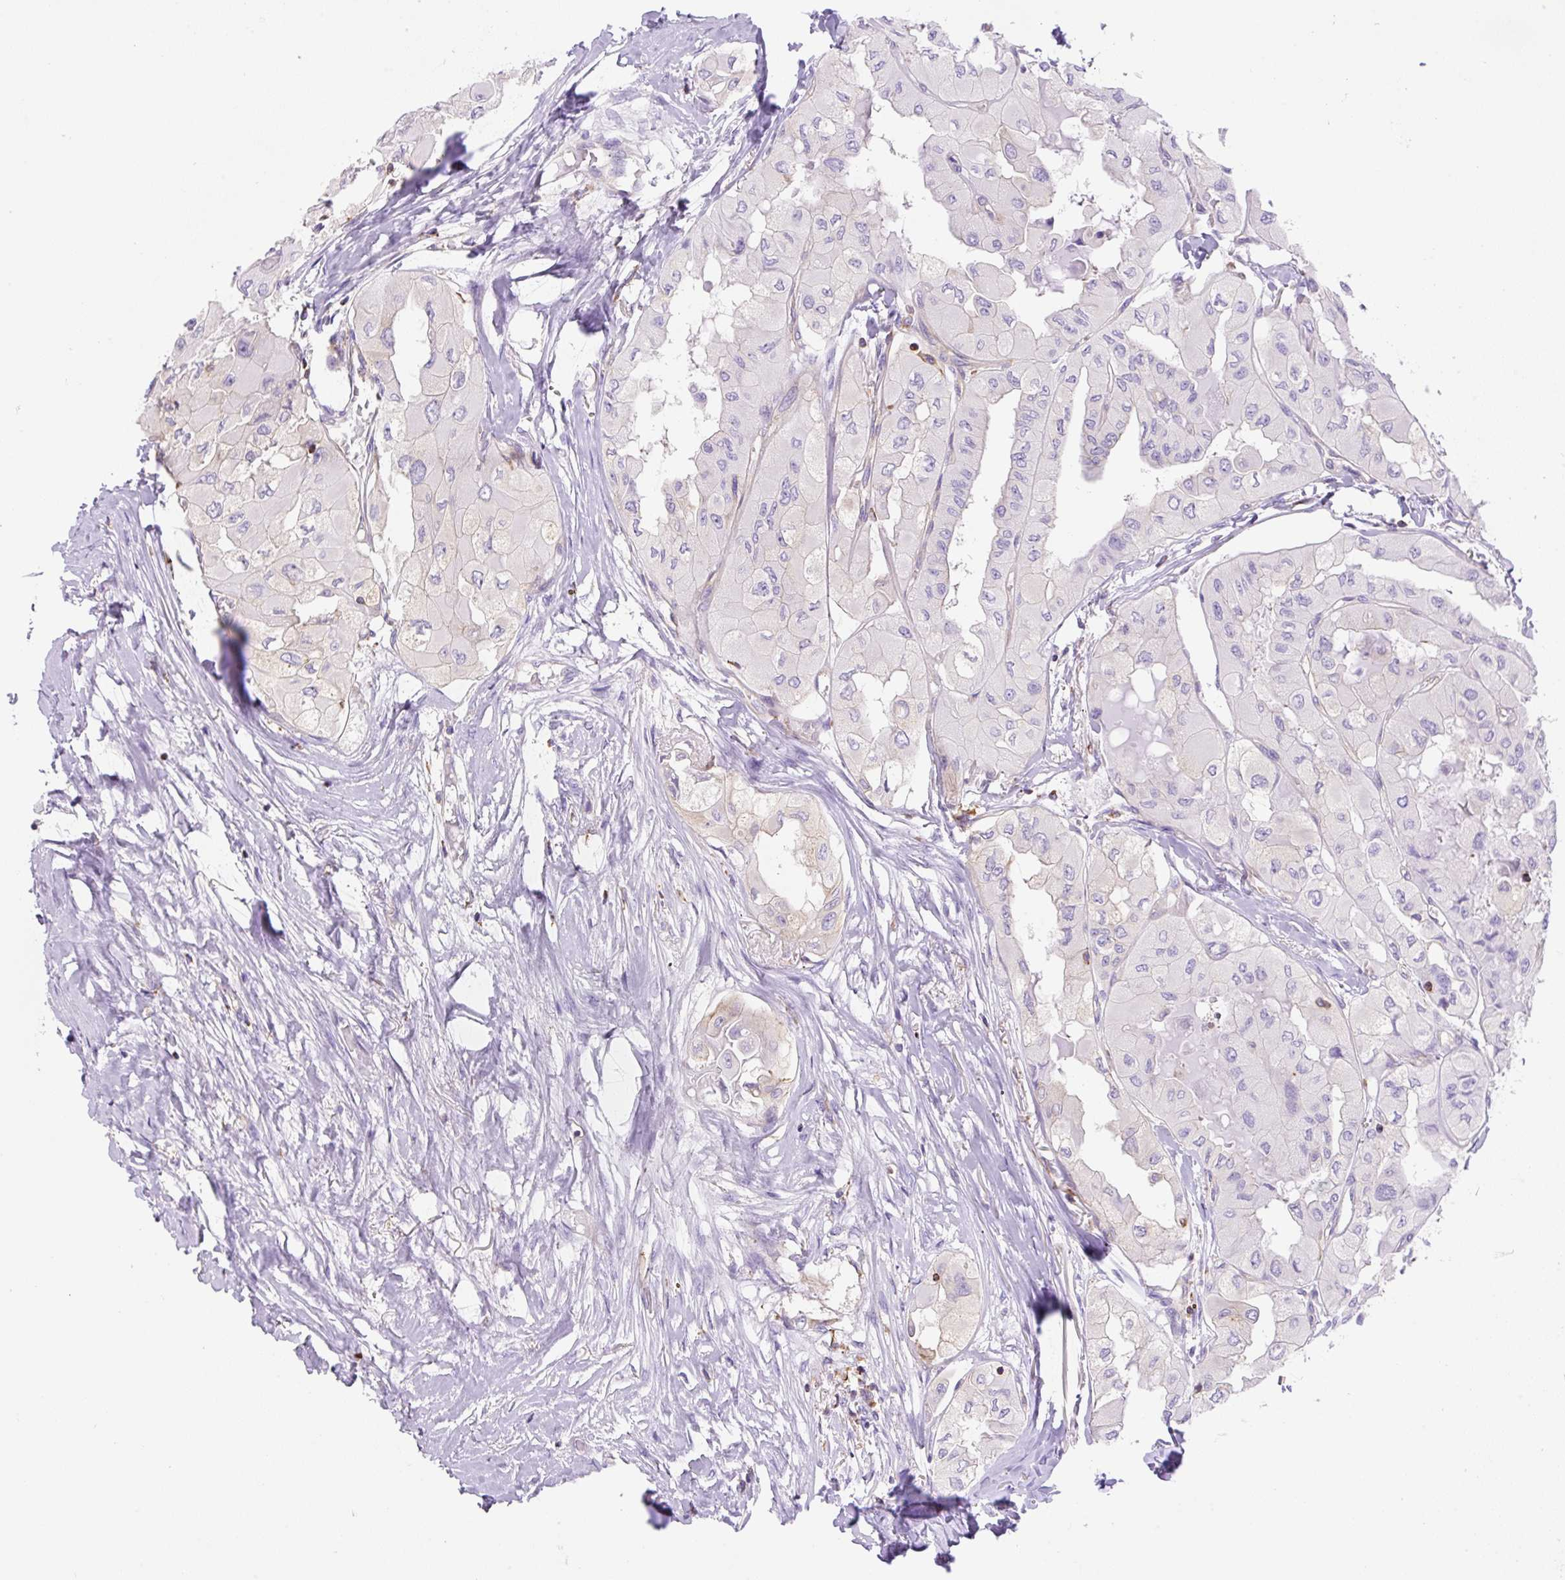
{"staining": {"intensity": "negative", "quantity": "none", "location": "none"}, "tissue": "thyroid cancer", "cell_type": "Tumor cells", "image_type": "cancer", "snomed": [{"axis": "morphology", "description": "Normal tissue, NOS"}, {"axis": "morphology", "description": "Papillary adenocarcinoma, NOS"}, {"axis": "topography", "description": "Thyroid gland"}], "caption": "An immunohistochemistry histopathology image of thyroid cancer (papillary adenocarcinoma) is shown. There is no staining in tumor cells of thyroid cancer (papillary adenocarcinoma).", "gene": "DNM2", "patient": {"sex": "female", "age": 59}}